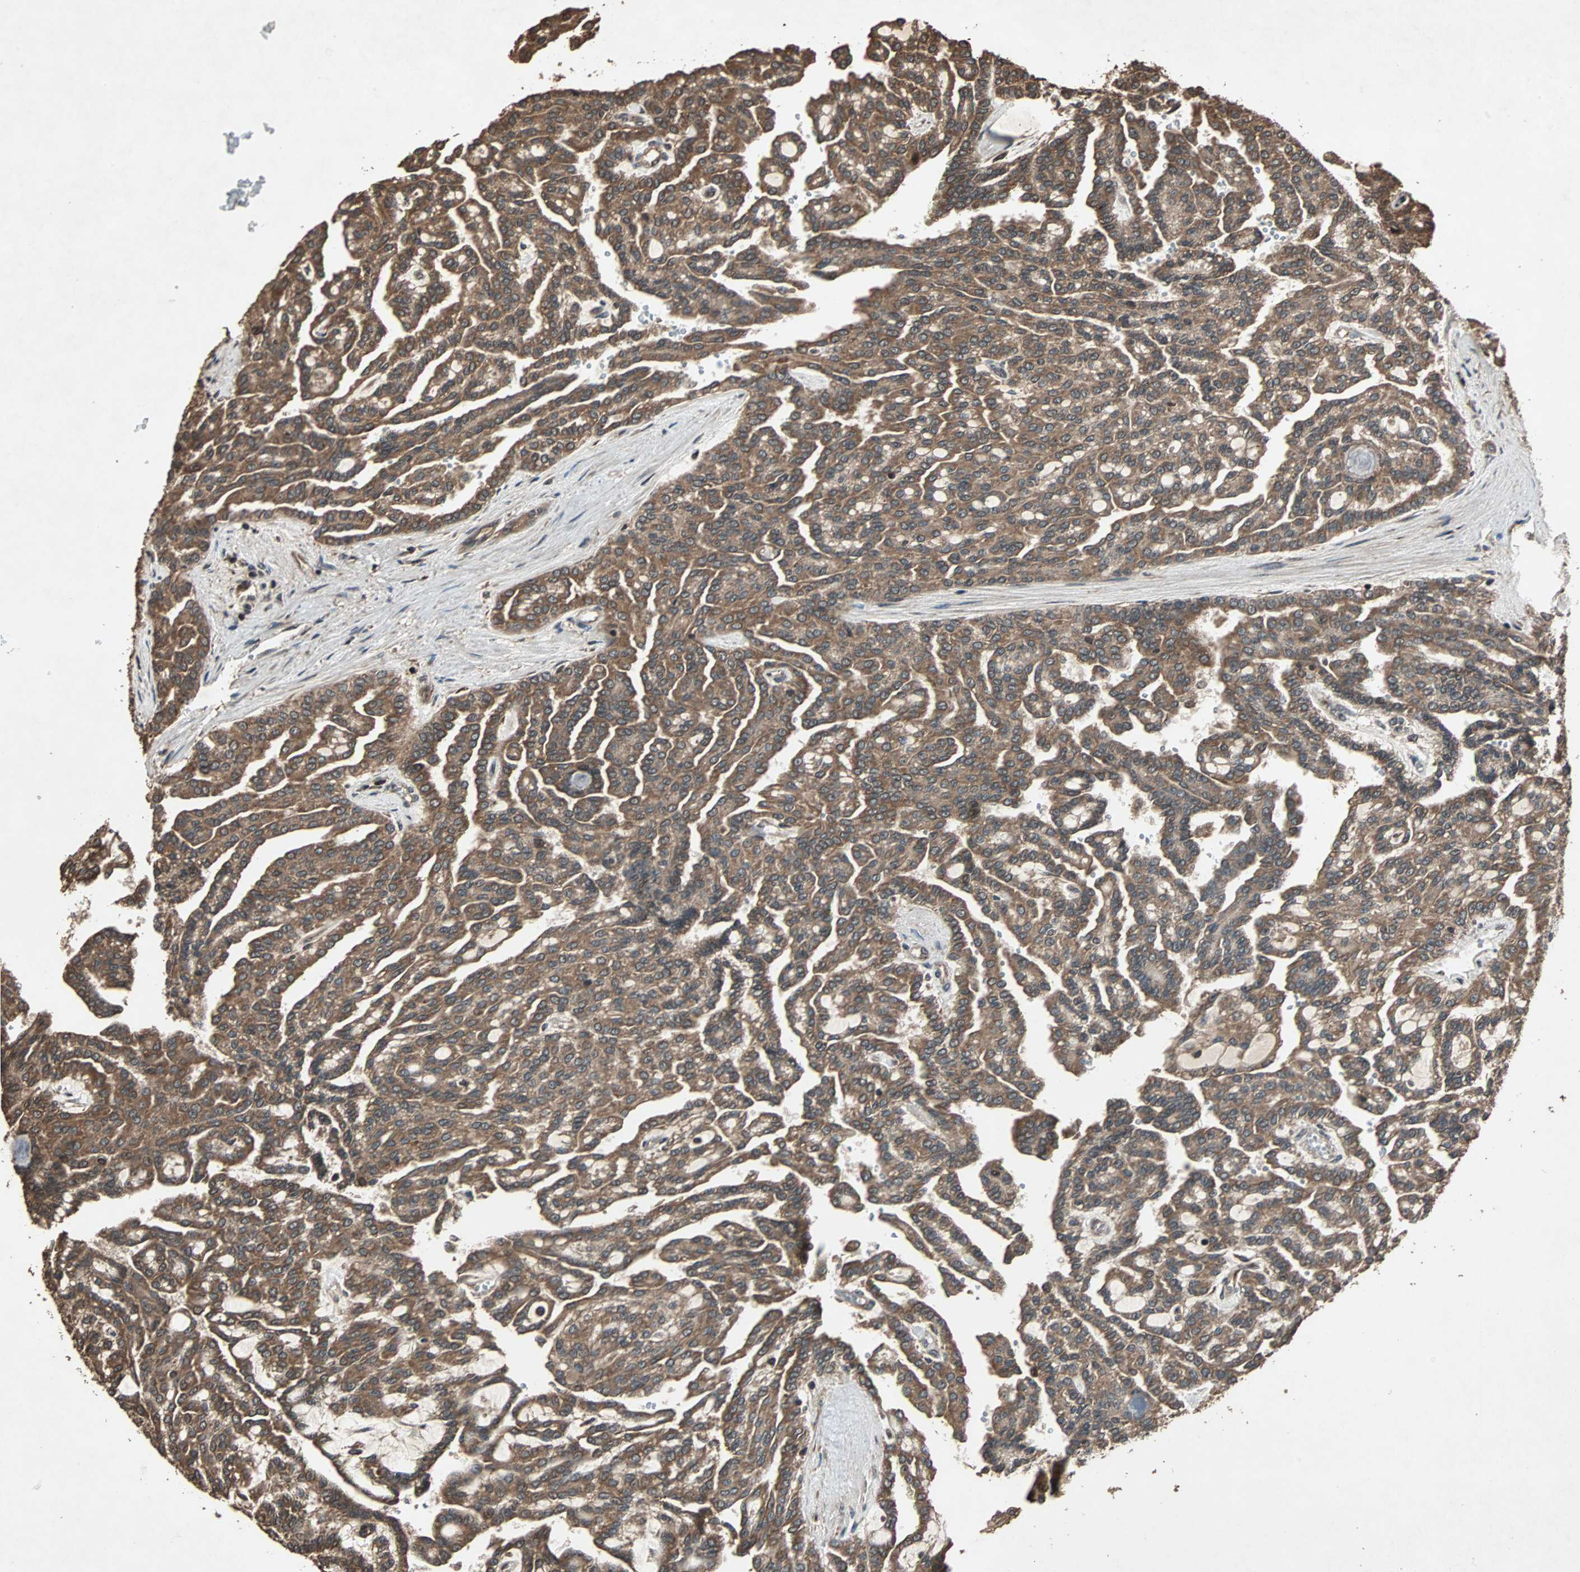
{"staining": {"intensity": "strong", "quantity": ">75%", "location": "cytoplasmic/membranous"}, "tissue": "renal cancer", "cell_type": "Tumor cells", "image_type": "cancer", "snomed": [{"axis": "morphology", "description": "Adenocarcinoma, NOS"}, {"axis": "topography", "description": "Kidney"}], "caption": "Protein staining reveals strong cytoplasmic/membranous positivity in approximately >75% of tumor cells in renal cancer (adenocarcinoma). The staining was performed using DAB (3,3'-diaminobenzidine), with brown indicating positive protein expression. Nuclei are stained blue with hematoxylin.", "gene": "LAMTOR5", "patient": {"sex": "male", "age": 63}}